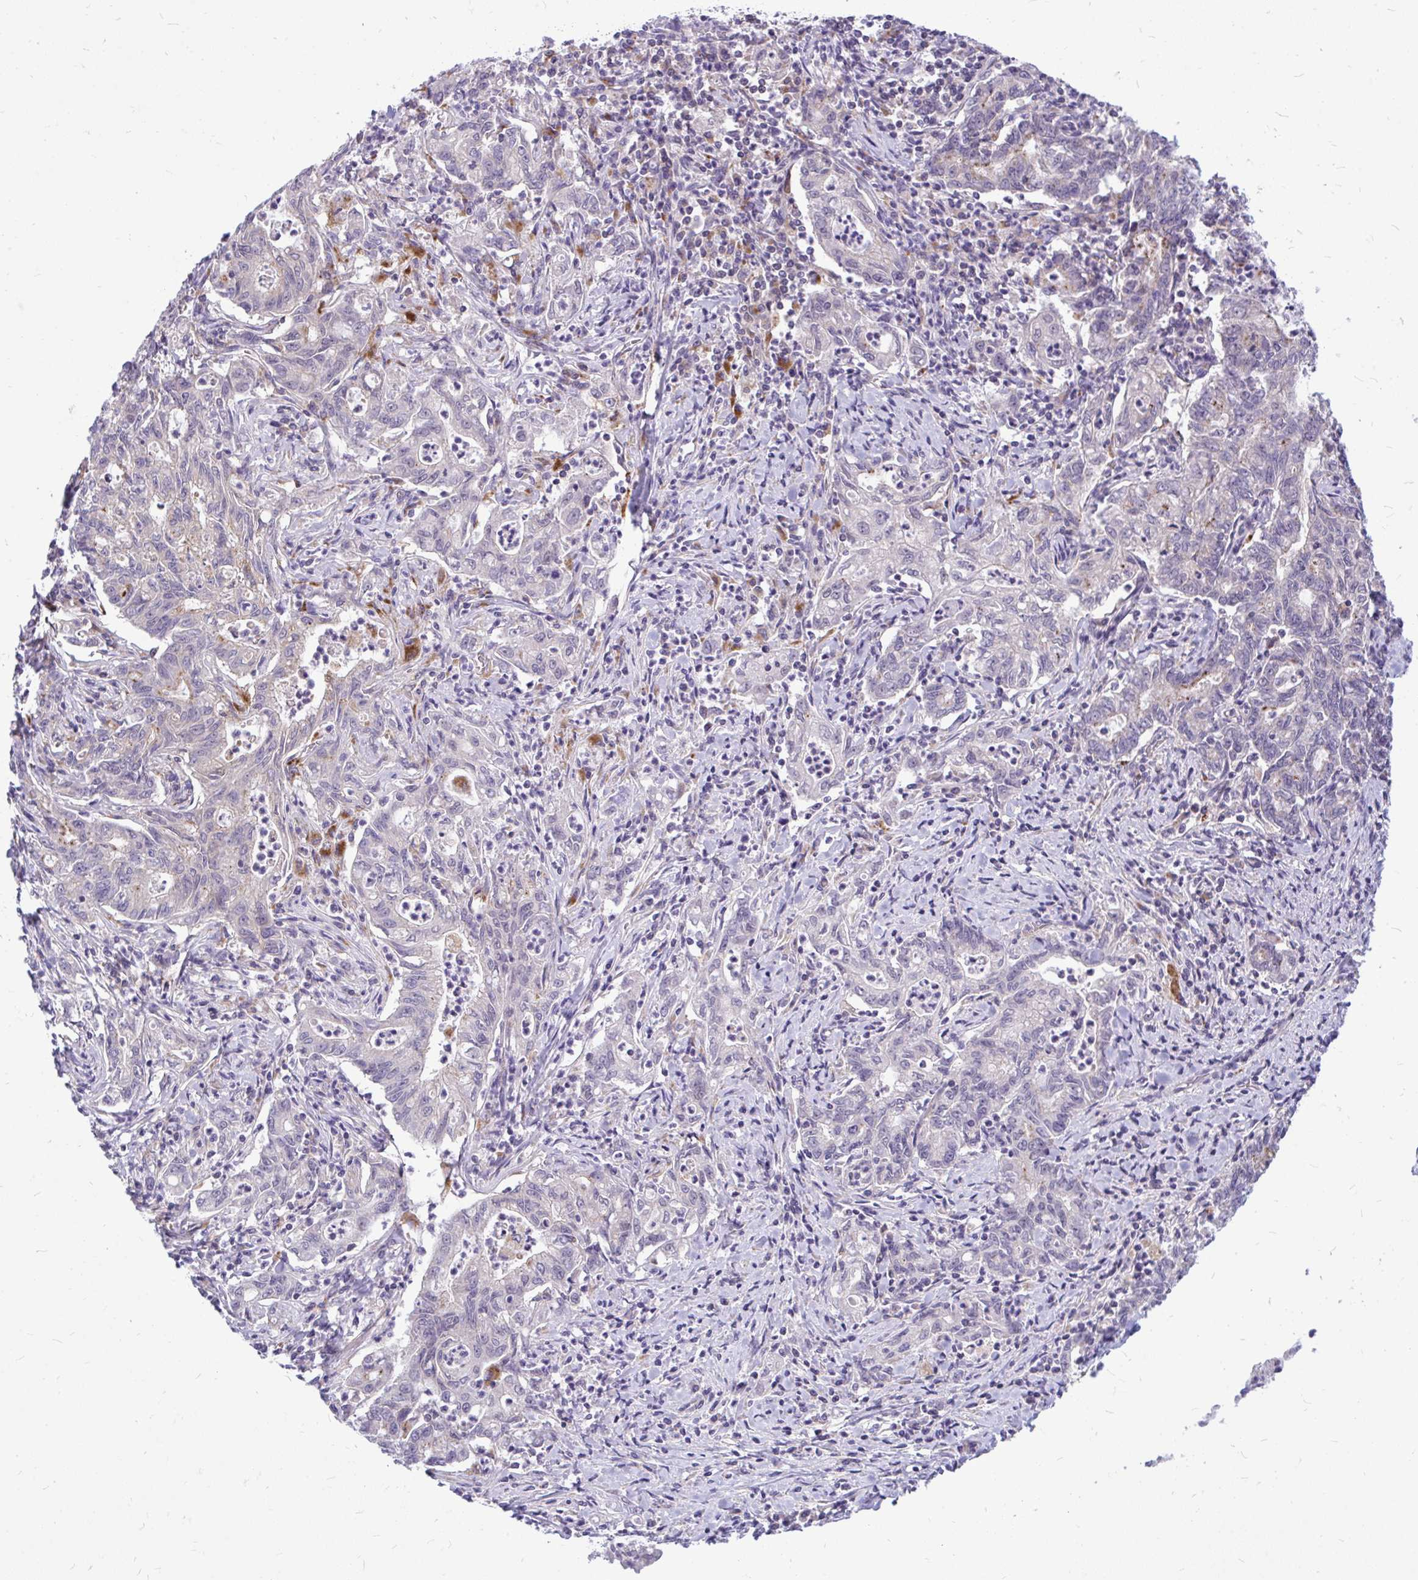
{"staining": {"intensity": "weak", "quantity": "<25%", "location": "cytoplasmic/membranous"}, "tissue": "stomach cancer", "cell_type": "Tumor cells", "image_type": "cancer", "snomed": [{"axis": "morphology", "description": "Adenocarcinoma, NOS"}, {"axis": "topography", "description": "Stomach, upper"}], "caption": "This image is of adenocarcinoma (stomach) stained with IHC to label a protein in brown with the nuclei are counter-stained blue. There is no staining in tumor cells.", "gene": "ZSCAN25", "patient": {"sex": "female", "age": 79}}